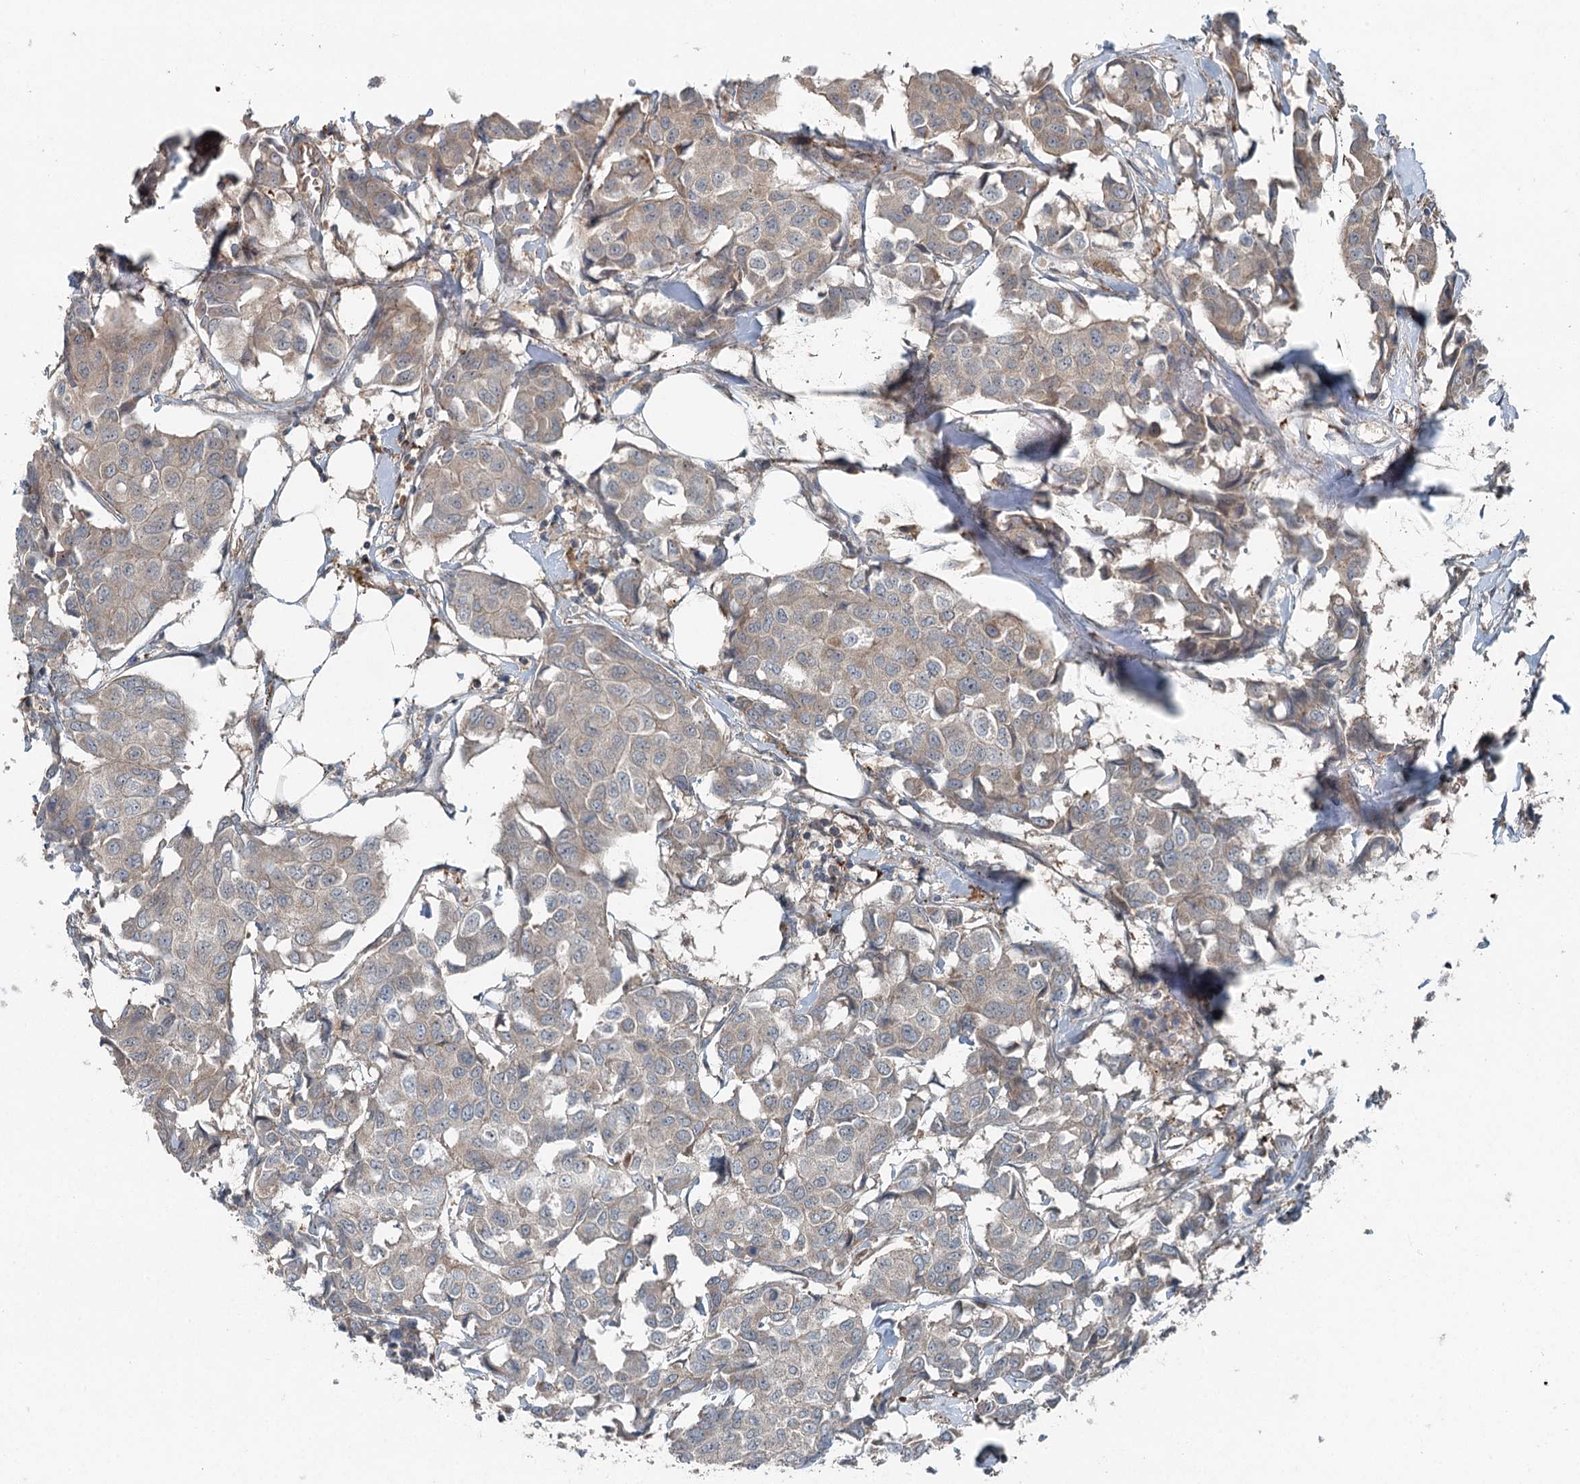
{"staining": {"intensity": "weak", "quantity": "<25%", "location": "cytoplasmic/membranous"}, "tissue": "breast cancer", "cell_type": "Tumor cells", "image_type": "cancer", "snomed": [{"axis": "morphology", "description": "Duct carcinoma"}, {"axis": "topography", "description": "Breast"}], "caption": "Tumor cells are negative for brown protein staining in breast infiltrating ductal carcinoma.", "gene": "SKIC3", "patient": {"sex": "female", "age": 80}}